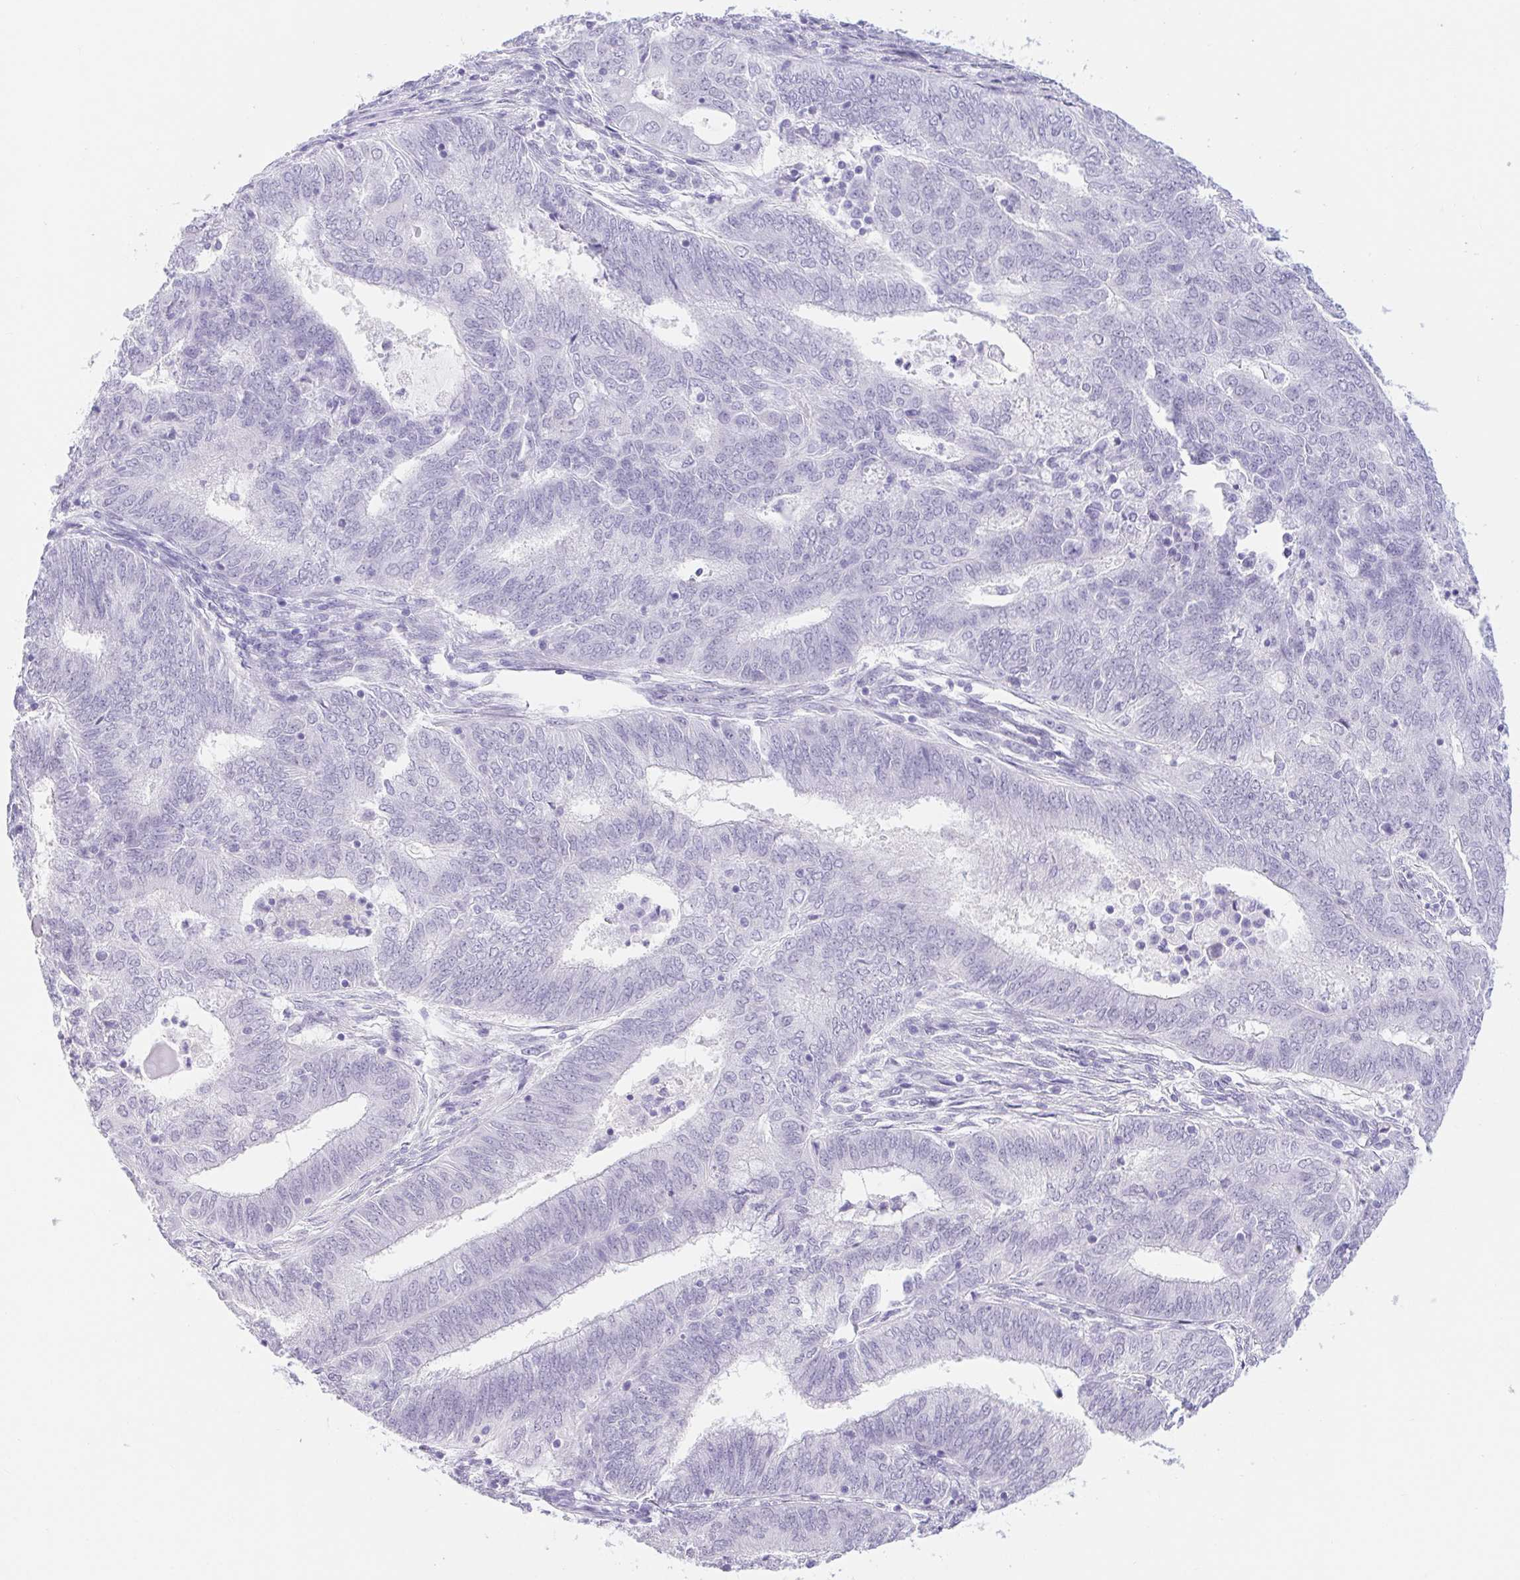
{"staining": {"intensity": "negative", "quantity": "none", "location": "none"}, "tissue": "endometrial cancer", "cell_type": "Tumor cells", "image_type": "cancer", "snomed": [{"axis": "morphology", "description": "Adenocarcinoma, NOS"}, {"axis": "topography", "description": "Endometrium"}], "caption": "The histopathology image exhibits no significant positivity in tumor cells of adenocarcinoma (endometrial). (Brightfield microscopy of DAB (3,3'-diaminobenzidine) IHC at high magnification).", "gene": "CAND1", "patient": {"sex": "female", "age": 62}}